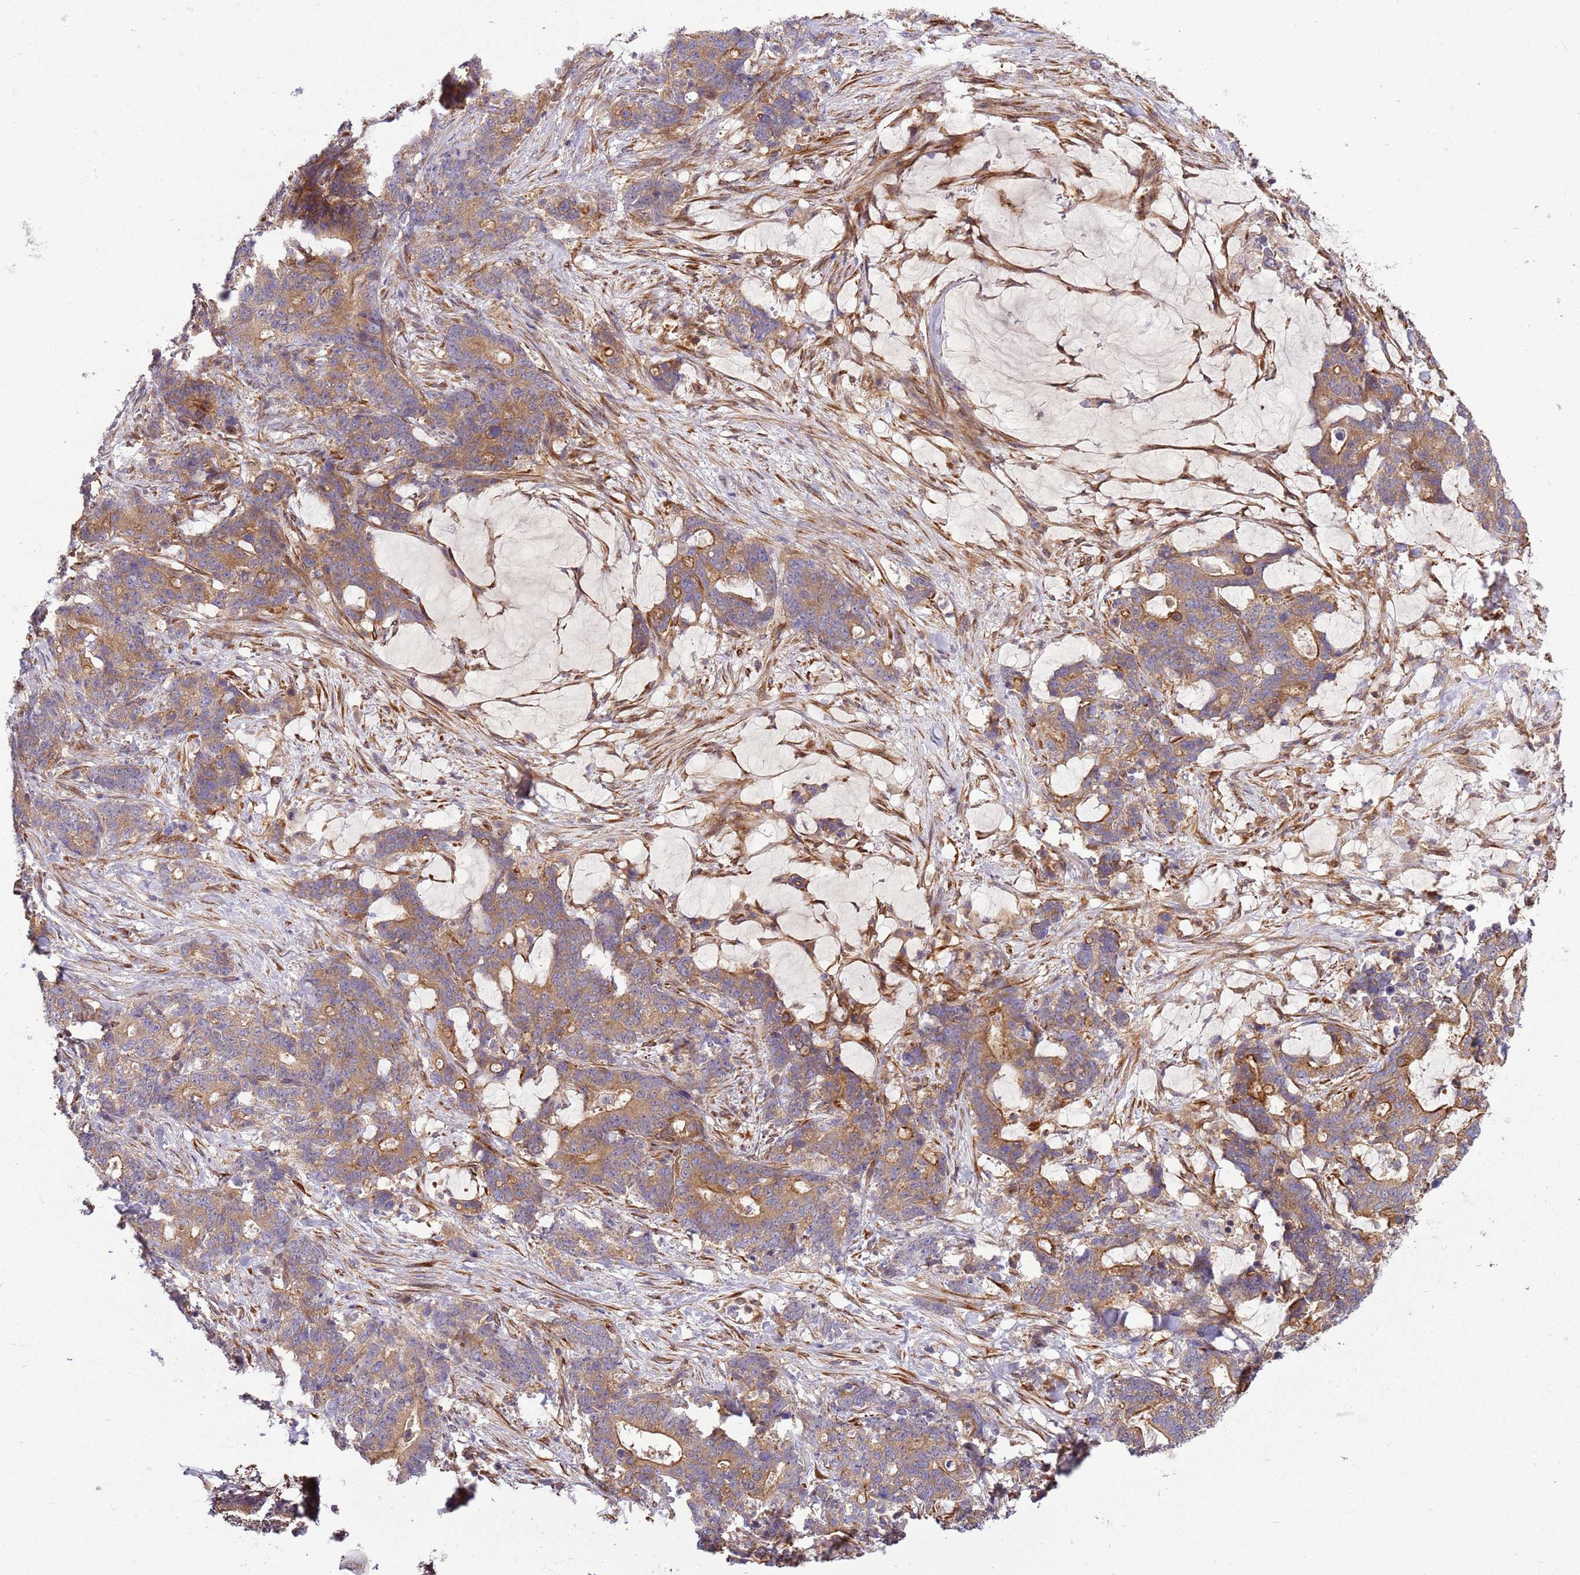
{"staining": {"intensity": "moderate", "quantity": ">75%", "location": "cytoplasmic/membranous"}, "tissue": "stomach cancer", "cell_type": "Tumor cells", "image_type": "cancer", "snomed": [{"axis": "morphology", "description": "Normal tissue, NOS"}, {"axis": "morphology", "description": "Adenocarcinoma, NOS"}, {"axis": "topography", "description": "Stomach"}], "caption": "A high-resolution micrograph shows IHC staining of stomach cancer (adenocarcinoma), which displays moderate cytoplasmic/membranous positivity in approximately >75% of tumor cells.", "gene": "GNL1", "patient": {"sex": "female", "age": 64}}